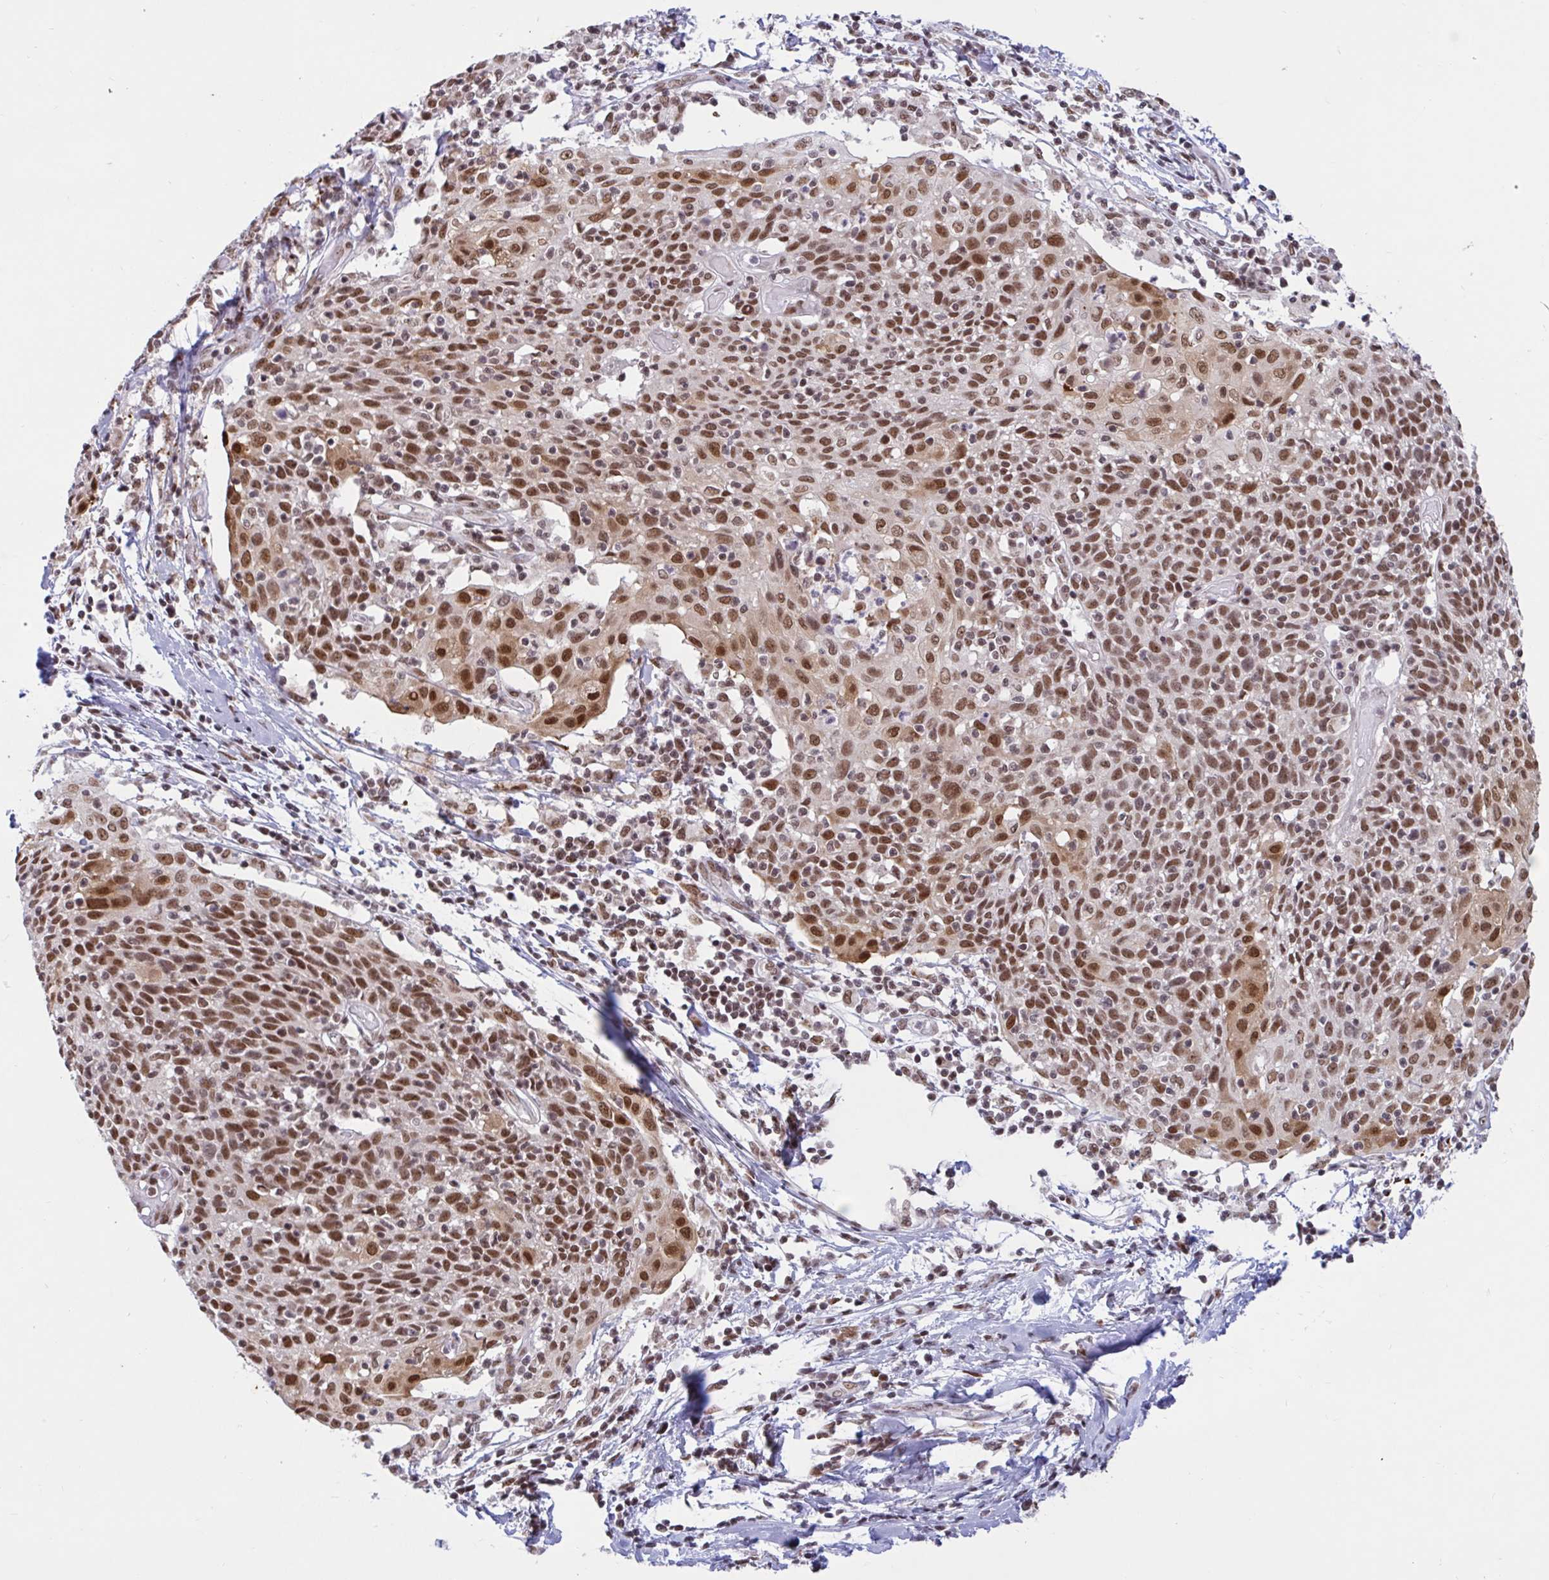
{"staining": {"intensity": "moderate", "quantity": ">75%", "location": "nuclear"}, "tissue": "cervical cancer", "cell_type": "Tumor cells", "image_type": "cancer", "snomed": [{"axis": "morphology", "description": "Squamous cell carcinoma, NOS"}, {"axis": "topography", "description": "Cervix"}], "caption": "Squamous cell carcinoma (cervical) stained with a protein marker displays moderate staining in tumor cells.", "gene": "PHF10", "patient": {"sex": "female", "age": 52}}